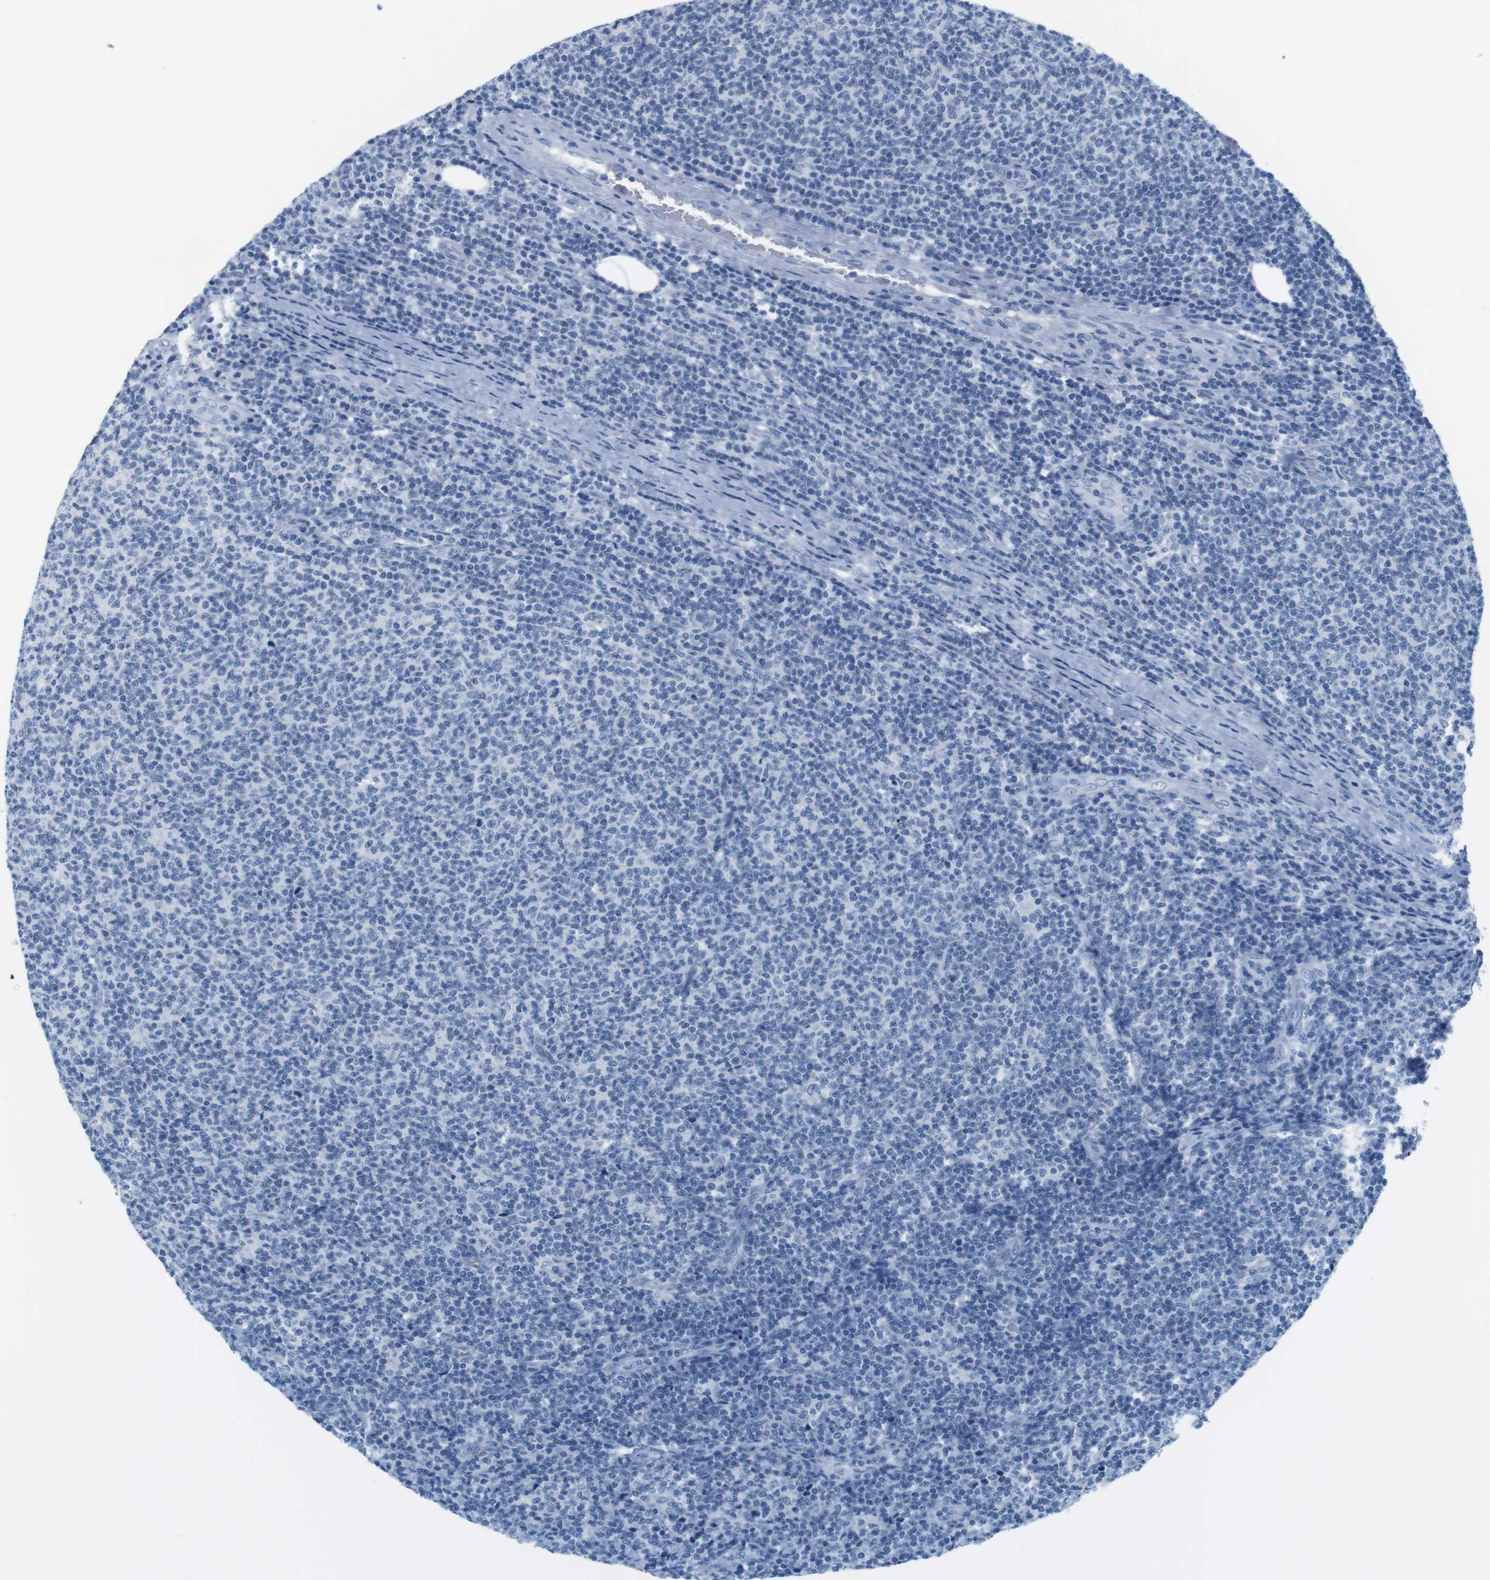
{"staining": {"intensity": "negative", "quantity": "none", "location": "none"}, "tissue": "lymphoma", "cell_type": "Tumor cells", "image_type": "cancer", "snomed": [{"axis": "morphology", "description": "Malignant lymphoma, non-Hodgkin's type, Low grade"}, {"axis": "topography", "description": "Lymph node"}], "caption": "Micrograph shows no protein positivity in tumor cells of malignant lymphoma, non-Hodgkin's type (low-grade) tissue.", "gene": "CYP2C9", "patient": {"sex": "male", "age": 66}}